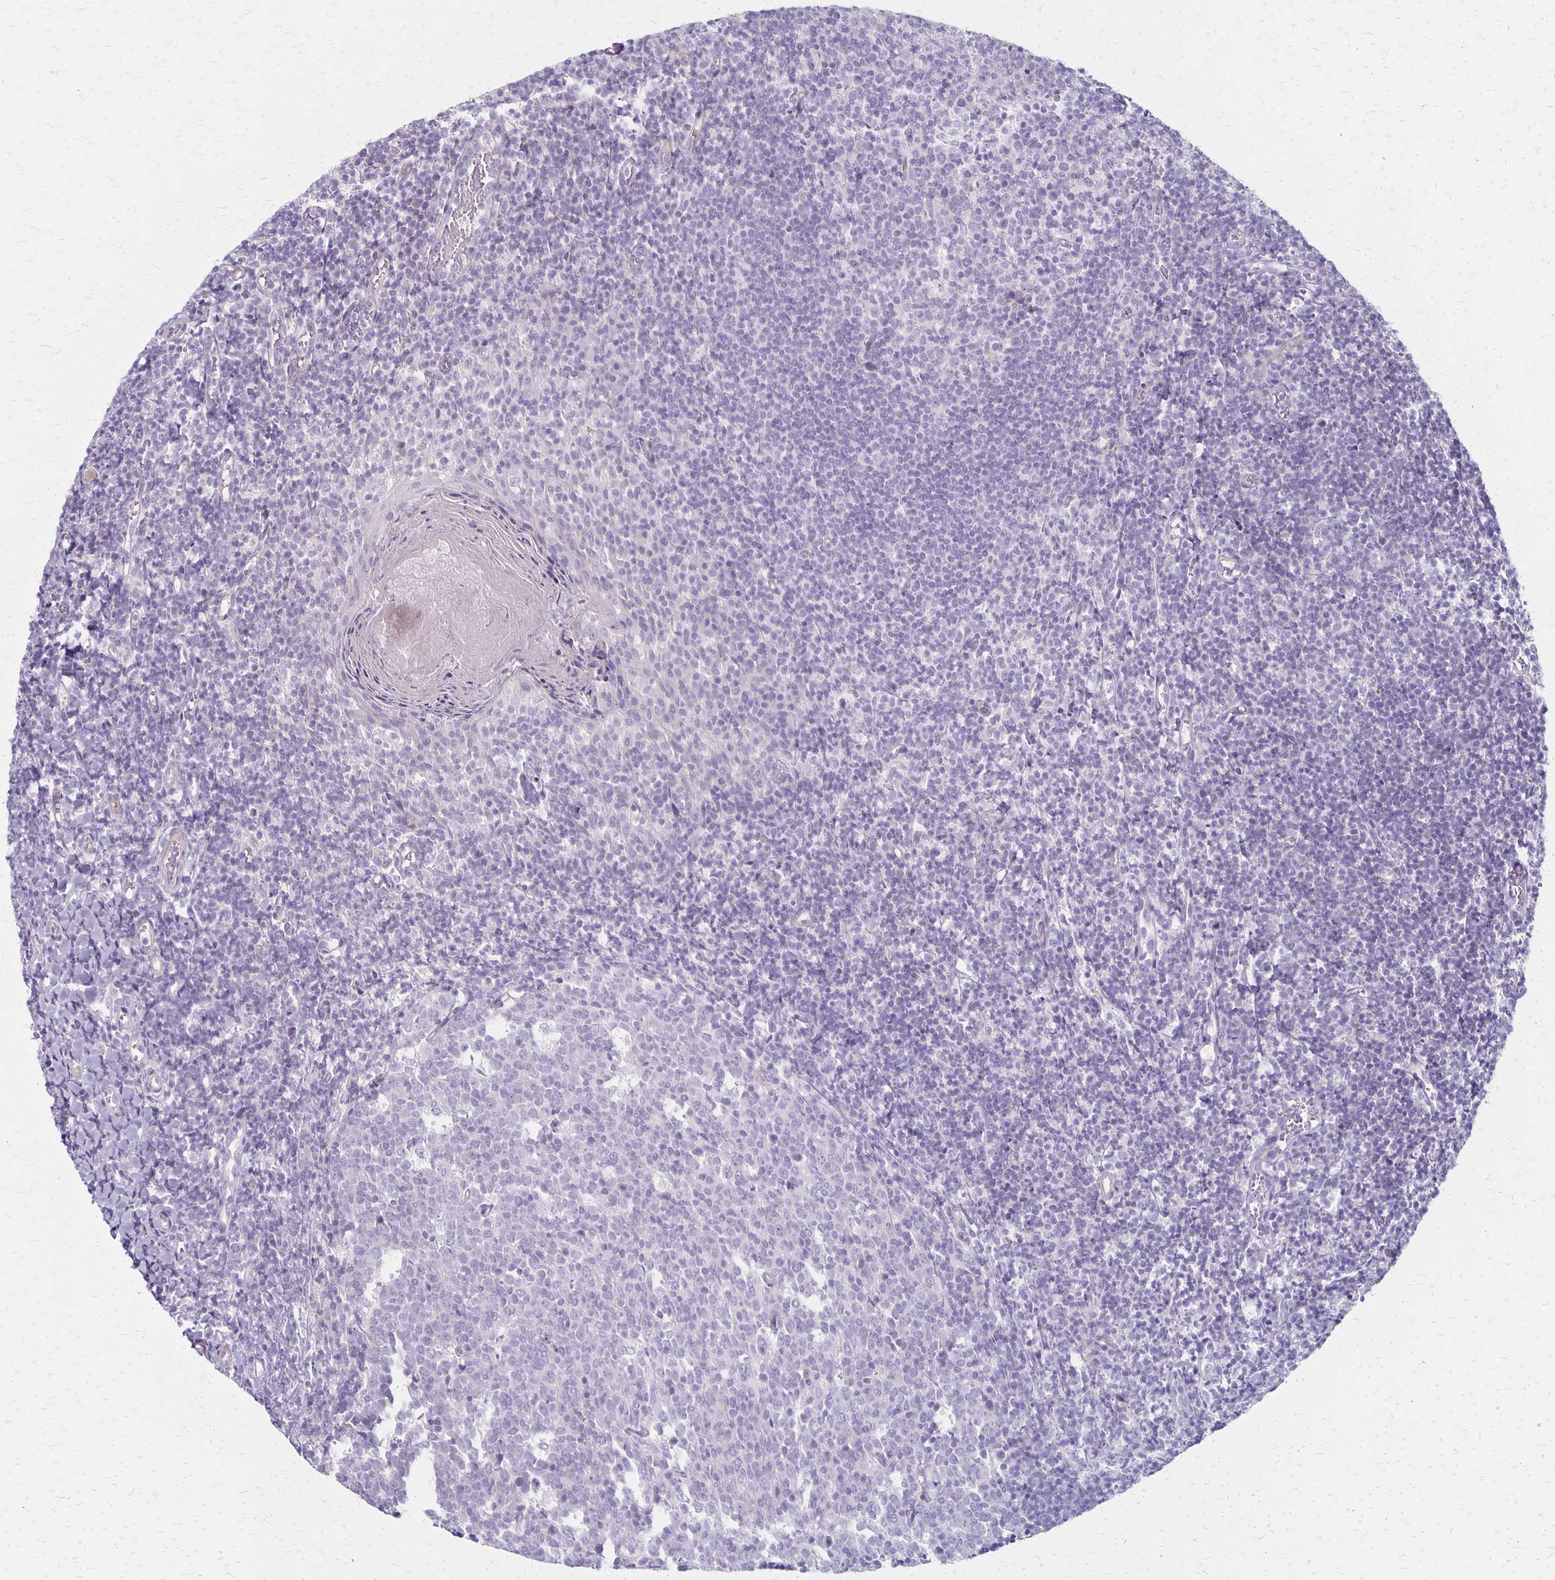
{"staining": {"intensity": "negative", "quantity": "none", "location": "none"}, "tissue": "tonsil", "cell_type": "Germinal center cells", "image_type": "normal", "snomed": [{"axis": "morphology", "description": "Normal tissue, NOS"}, {"axis": "topography", "description": "Tonsil"}], "caption": "Immunohistochemistry (IHC) of benign human tonsil demonstrates no expression in germinal center cells.", "gene": "HOMER1", "patient": {"sex": "female", "age": 10}}